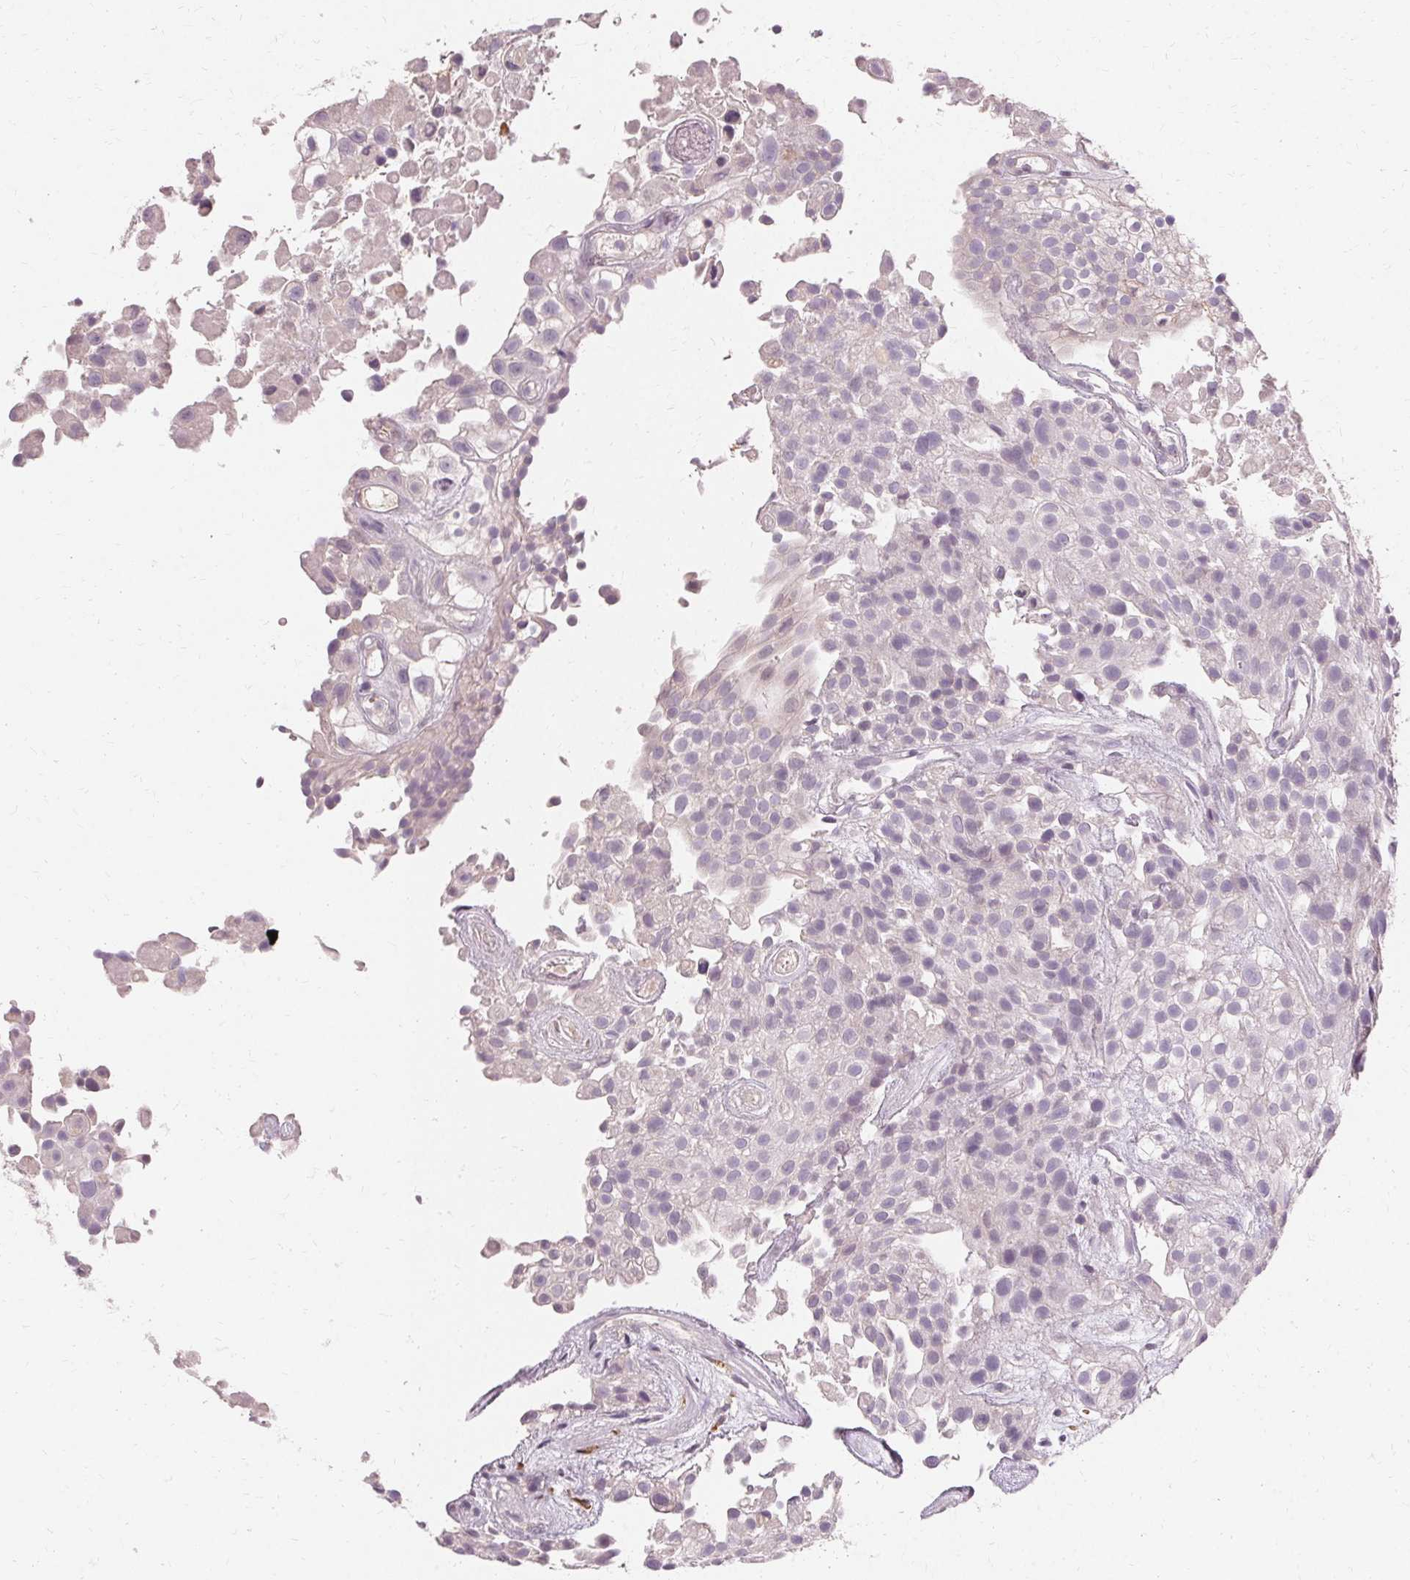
{"staining": {"intensity": "negative", "quantity": "none", "location": "none"}, "tissue": "urothelial cancer", "cell_type": "Tumor cells", "image_type": "cancer", "snomed": [{"axis": "morphology", "description": "Urothelial carcinoma, High grade"}, {"axis": "topography", "description": "Urinary bladder"}], "caption": "High magnification brightfield microscopy of urothelial cancer stained with DAB (brown) and counterstained with hematoxylin (blue): tumor cells show no significant positivity.", "gene": "IFNGR1", "patient": {"sex": "male", "age": 56}}